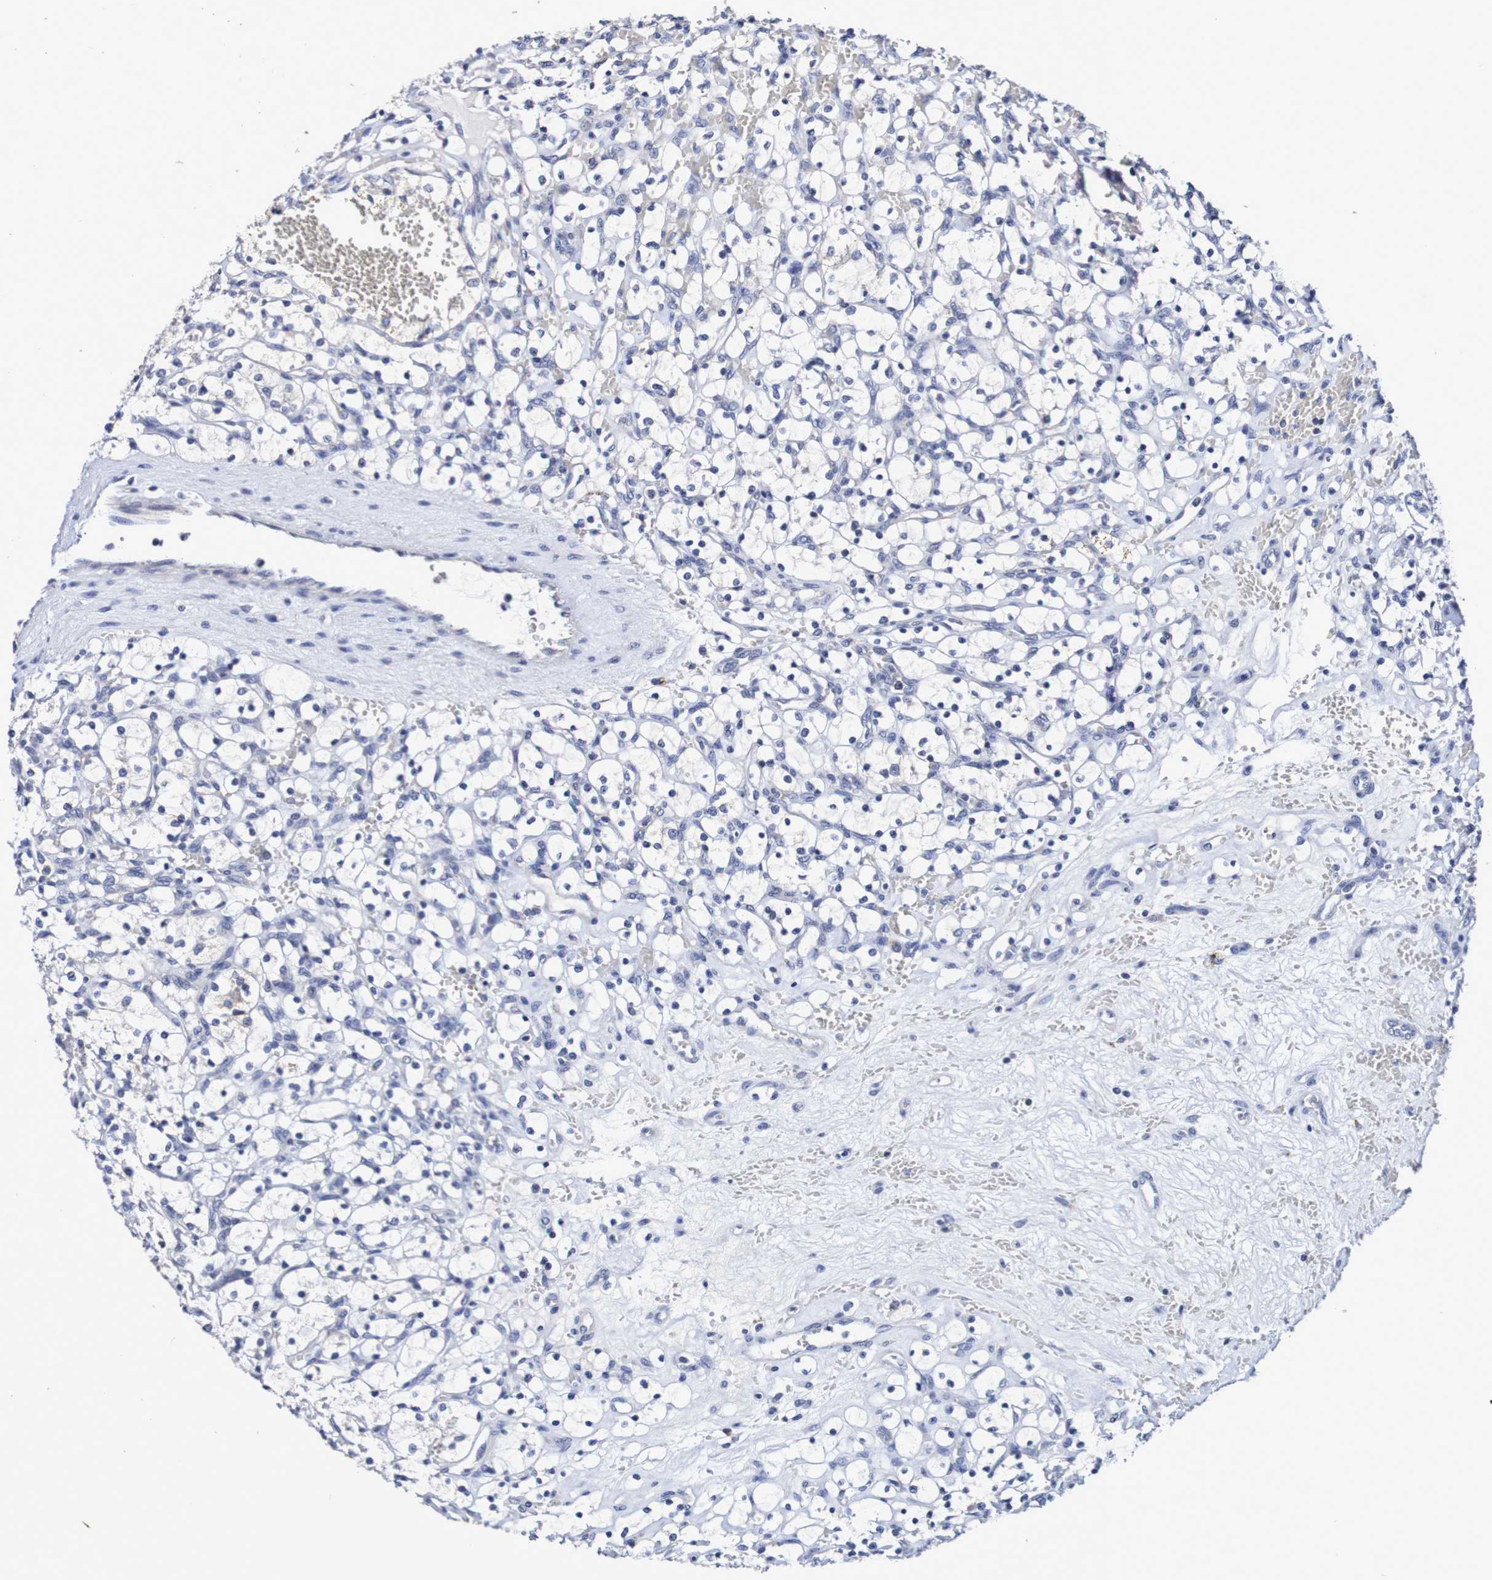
{"staining": {"intensity": "negative", "quantity": "none", "location": "none"}, "tissue": "renal cancer", "cell_type": "Tumor cells", "image_type": "cancer", "snomed": [{"axis": "morphology", "description": "Adenocarcinoma, NOS"}, {"axis": "topography", "description": "Kidney"}], "caption": "The immunohistochemistry histopathology image has no significant positivity in tumor cells of renal cancer (adenocarcinoma) tissue.", "gene": "ACVR1C", "patient": {"sex": "female", "age": 69}}